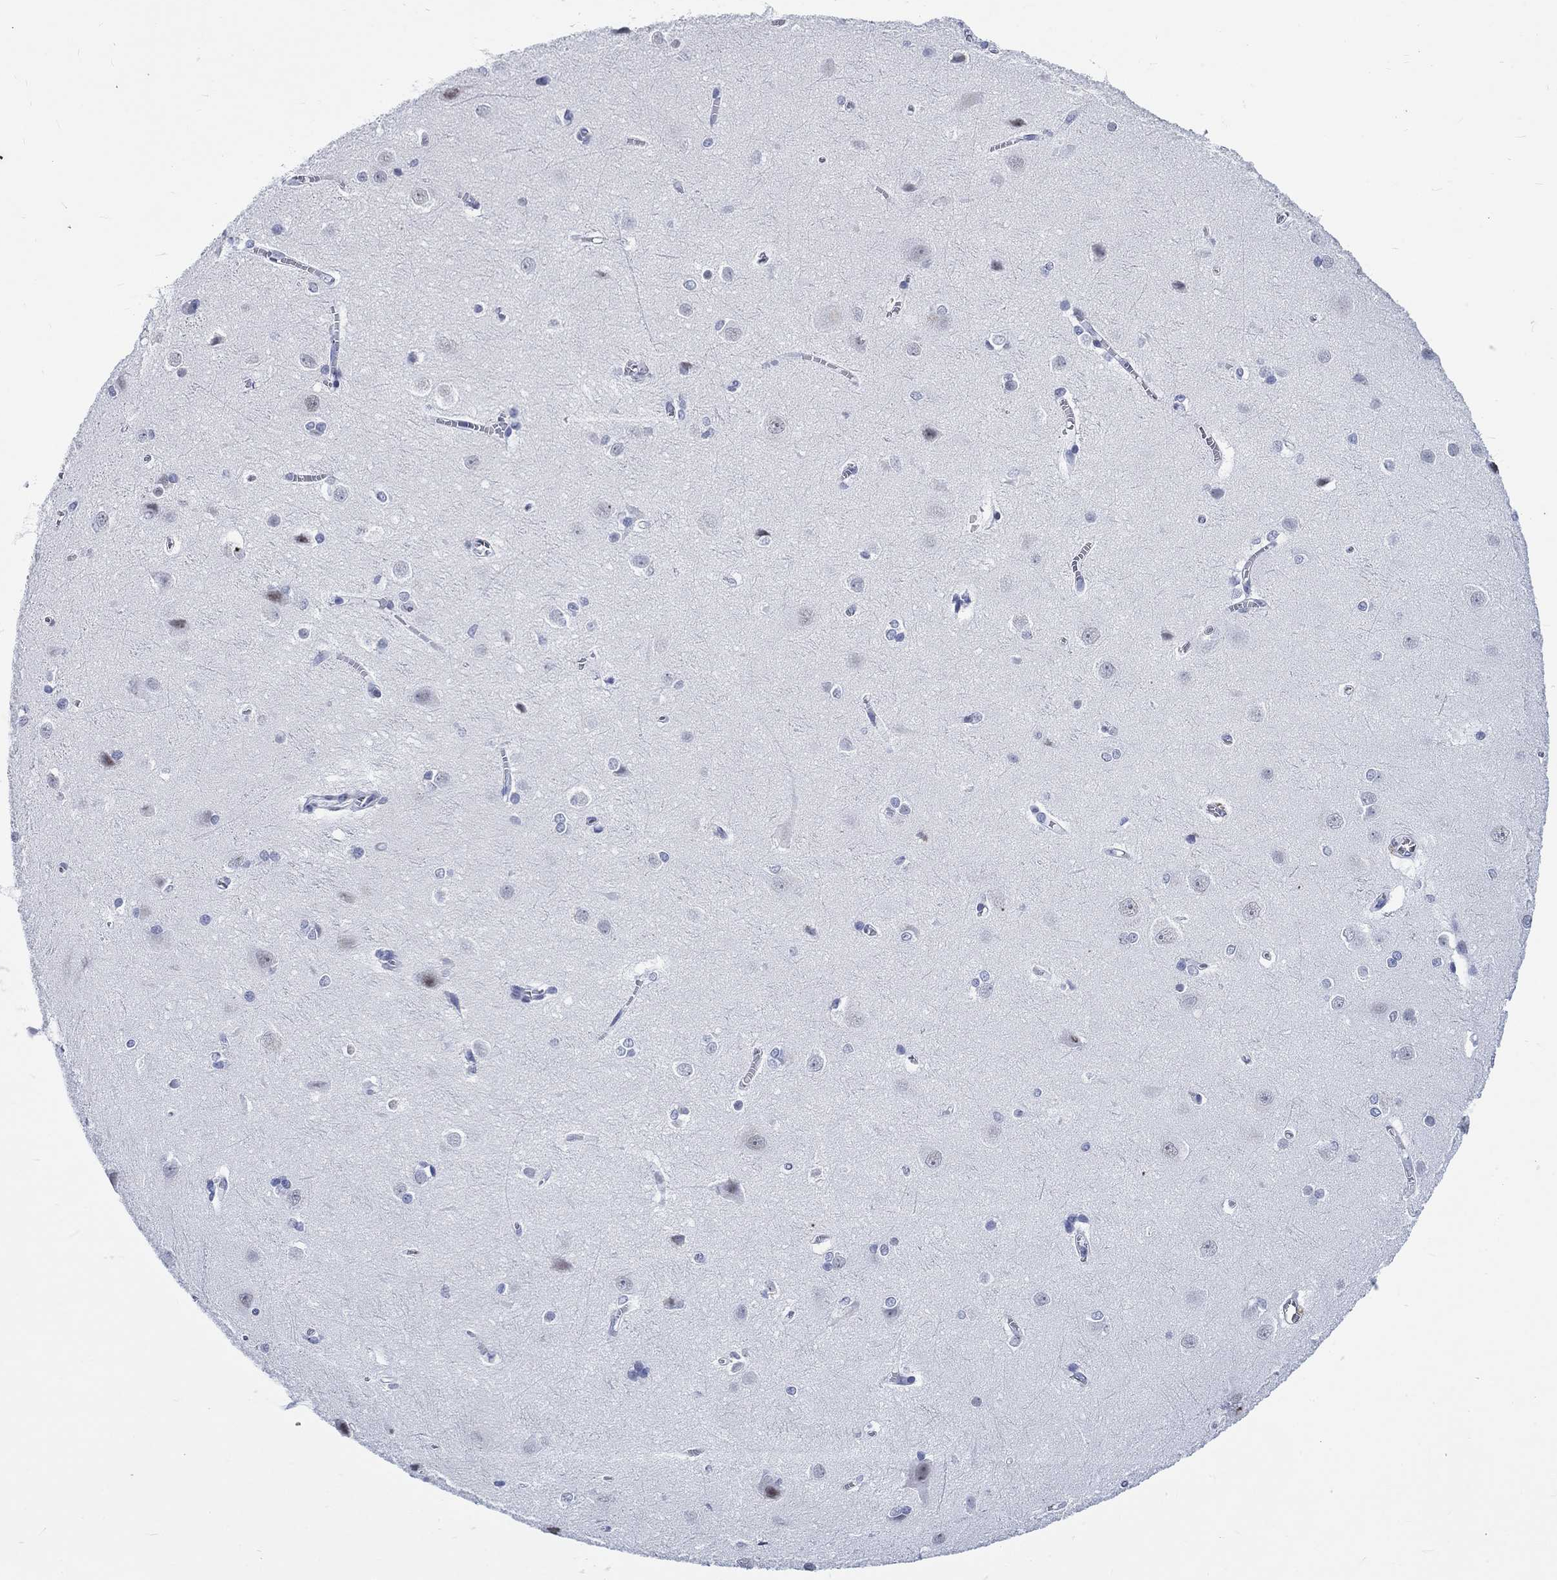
{"staining": {"intensity": "negative", "quantity": "none", "location": "none"}, "tissue": "cerebral cortex", "cell_type": "Endothelial cells", "image_type": "normal", "snomed": [{"axis": "morphology", "description": "Normal tissue, NOS"}, {"axis": "topography", "description": "Cerebral cortex"}], "caption": "Immunohistochemistry (IHC) photomicrograph of benign cerebral cortex: cerebral cortex stained with DAB (3,3'-diaminobenzidine) reveals no significant protein expression in endothelial cells.", "gene": "KRT76", "patient": {"sex": "male", "age": 37}}